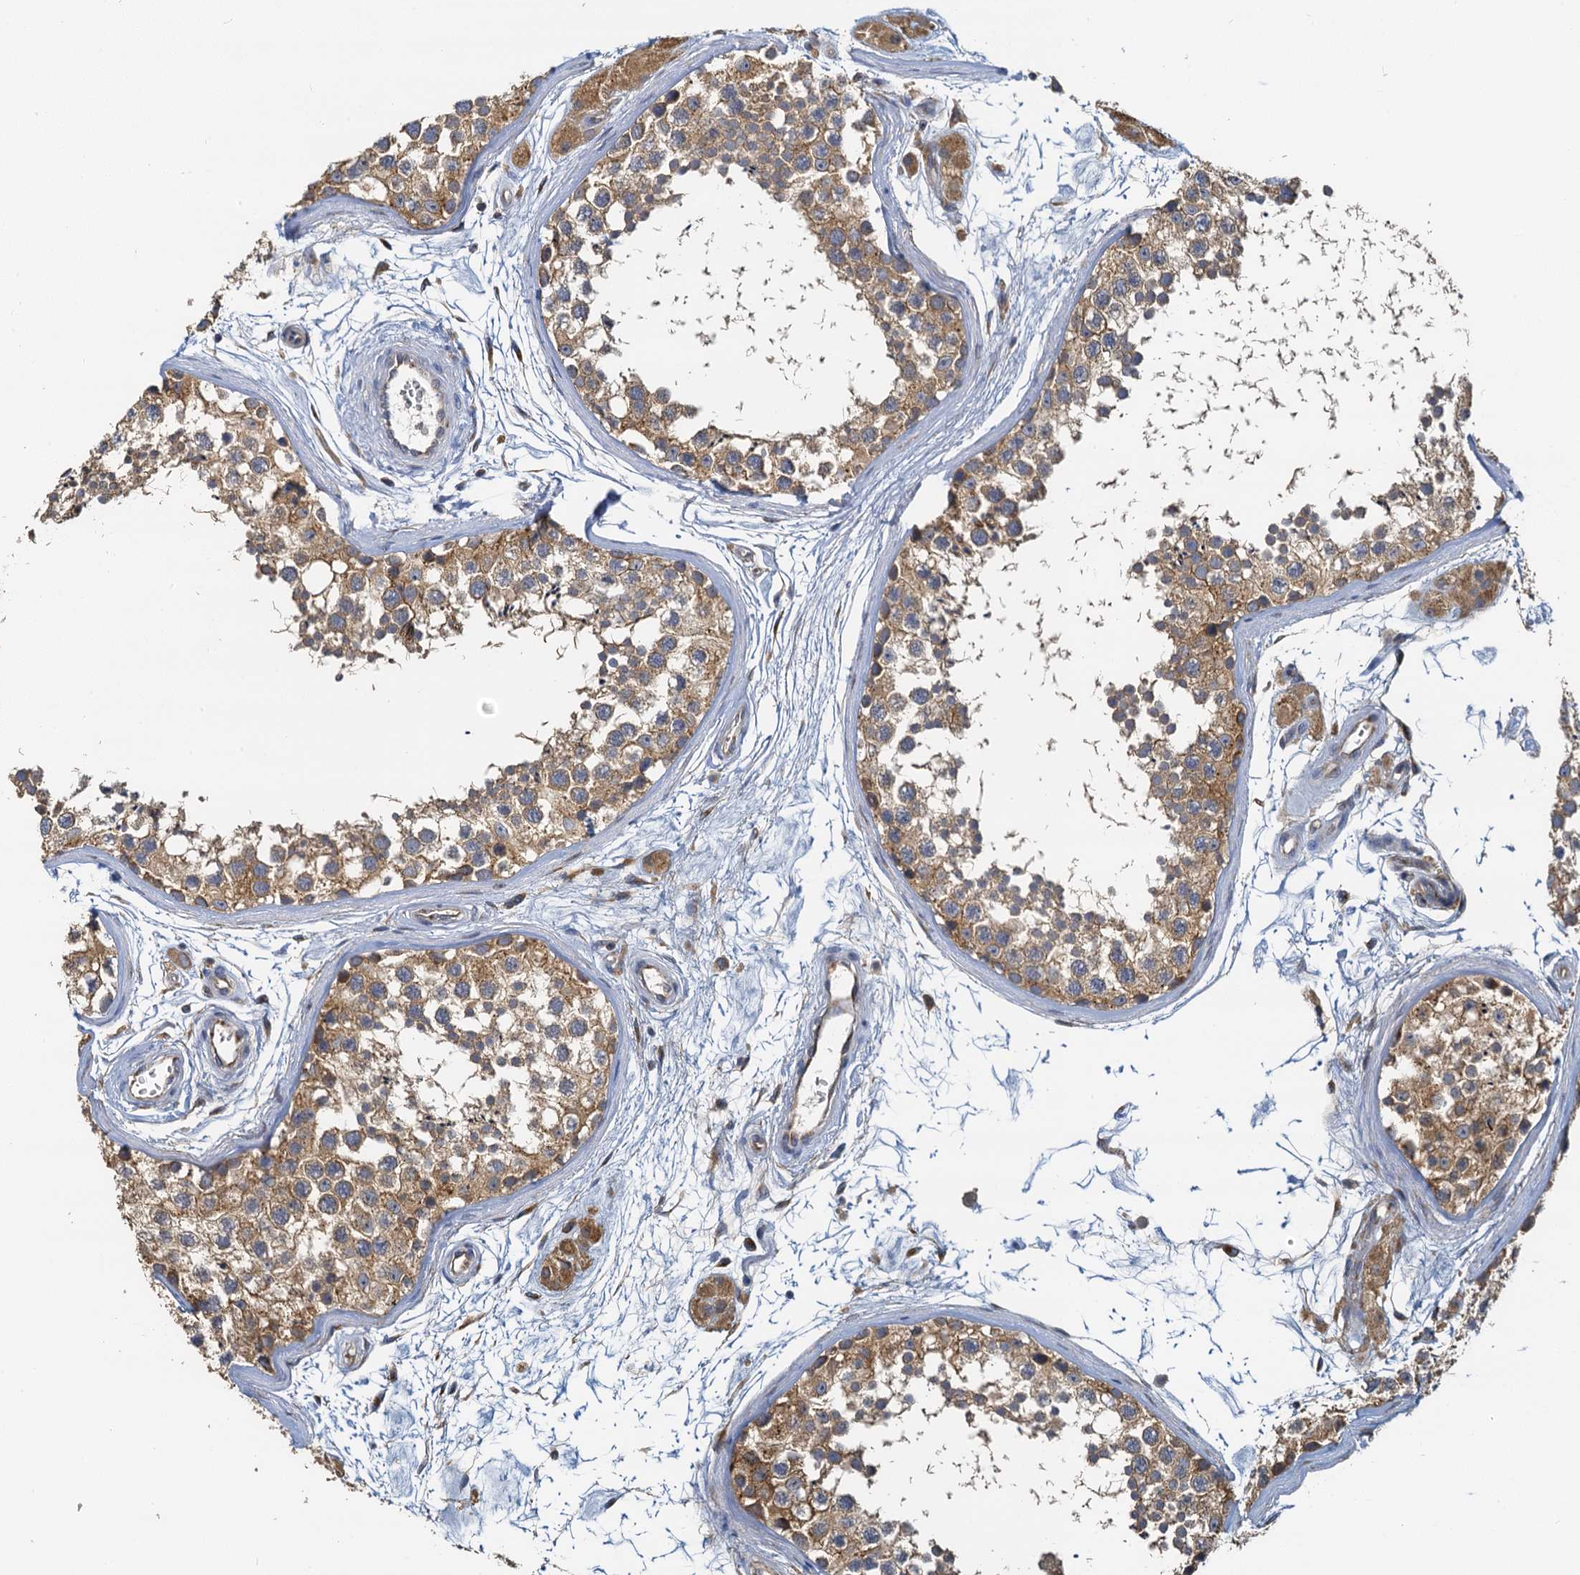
{"staining": {"intensity": "moderate", "quantity": ">75%", "location": "cytoplasmic/membranous"}, "tissue": "testis", "cell_type": "Cells in seminiferous ducts", "image_type": "normal", "snomed": [{"axis": "morphology", "description": "Normal tissue, NOS"}, {"axis": "topography", "description": "Testis"}], "caption": "Immunohistochemistry (IHC) of unremarkable human testis reveals medium levels of moderate cytoplasmic/membranous staining in approximately >75% of cells in seminiferous ducts. Ihc stains the protein in brown and the nuclei are stained blue.", "gene": "NKAPD1", "patient": {"sex": "male", "age": 56}}